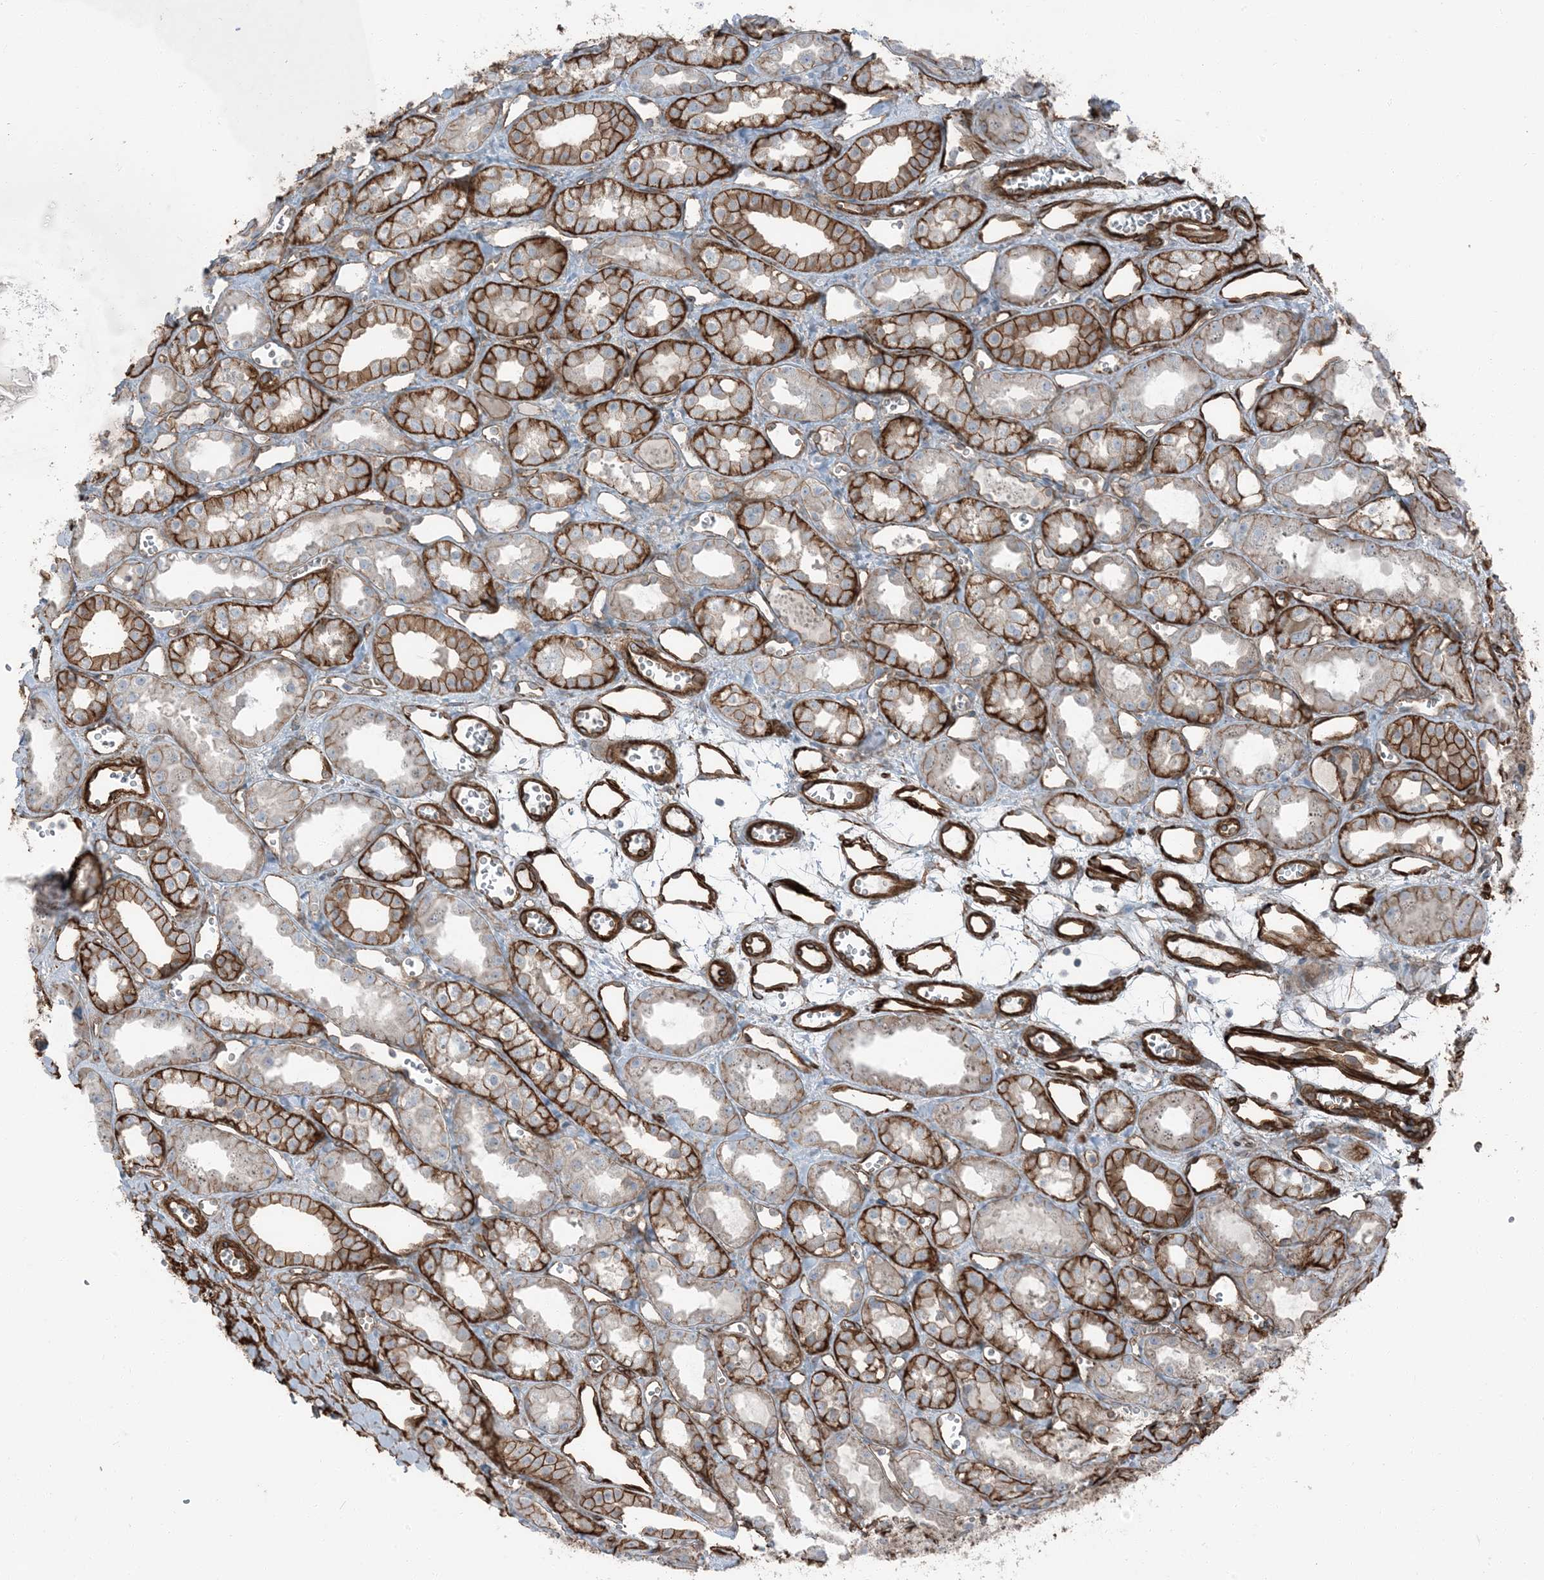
{"staining": {"intensity": "strong", "quantity": "25%-75%", "location": "cytoplasmic/membranous"}, "tissue": "kidney", "cell_type": "Cells in glomeruli", "image_type": "normal", "snomed": [{"axis": "morphology", "description": "Normal tissue, NOS"}, {"axis": "topography", "description": "Kidney"}], "caption": "Benign kidney shows strong cytoplasmic/membranous expression in about 25%-75% of cells in glomeruli The staining is performed using DAB (3,3'-diaminobenzidine) brown chromogen to label protein expression. The nuclei are counter-stained blue using hematoxylin..", "gene": "ZFP90", "patient": {"sex": "male", "age": 16}}